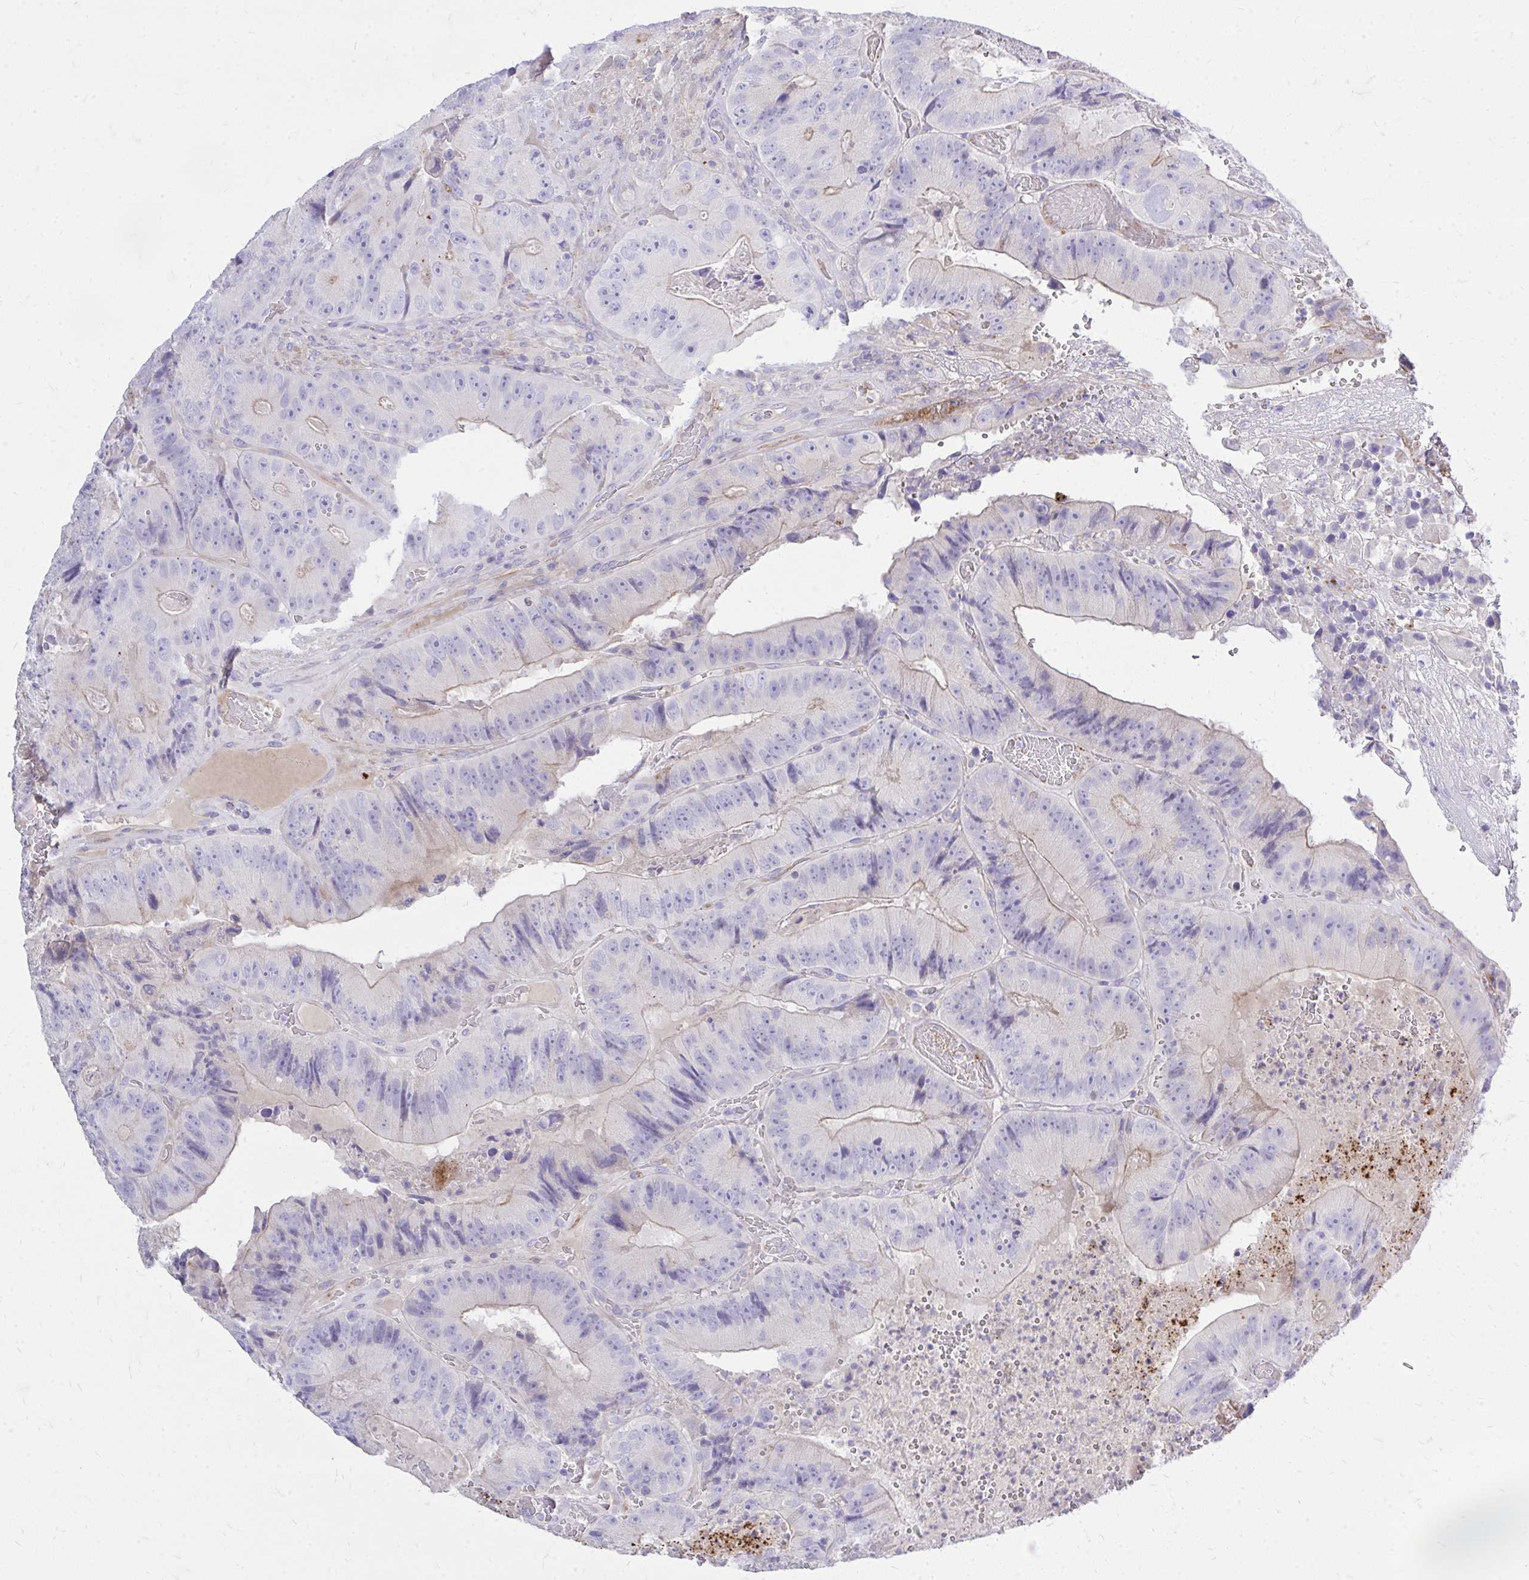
{"staining": {"intensity": "weak", "quantity": "25%-75%", "location": "cytoplasmic/membranous"}, "tissue": "colorectal cancer", "cell_type": "Tumor cells", "image_type": "cancer", "snomed": [{"axis": "morphology", "description": "Adenocarcinoma, NOS"}, {"axis": "topography", "description": "Colon"}], "caption": "Protein staining of colorectal cancer tissue reveals weak cytoplasmic/membranous staining in approximately 25%-75% of tumor cells. The staining was performed using DAB, with brown indicating positive protein expression. Nuclei are stained blue with hematoxylin.", "gene": "TP53I11", "patient": {"sex": "female", "age": 86}}